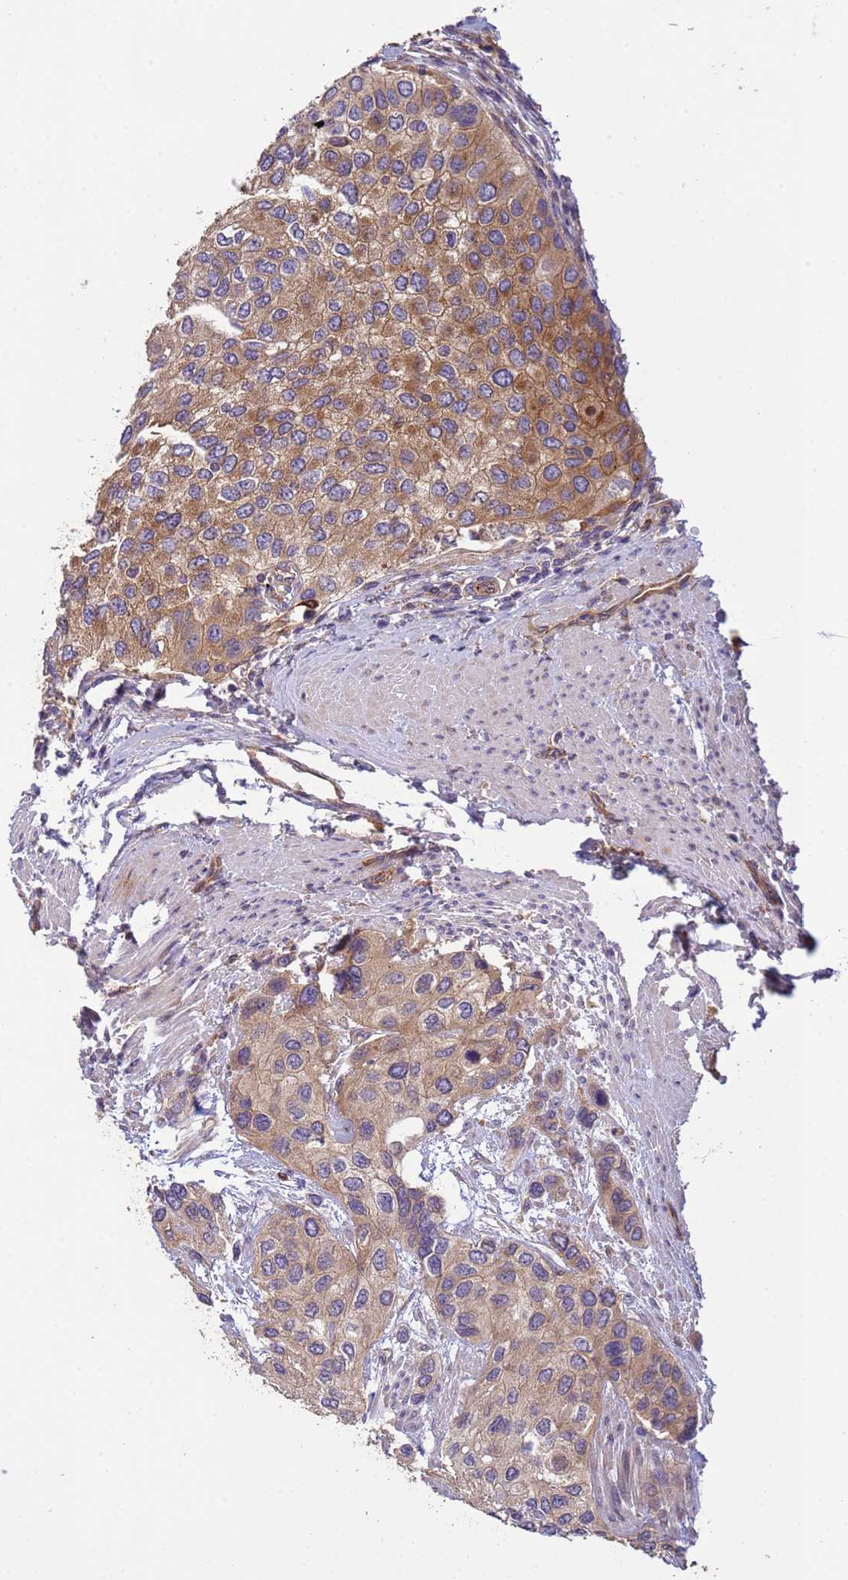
{"staining": {"intensity": "moderate", "quantity": ">75%", "location": "cytoplasmic/membranous"}, "tissue": "urothelial cancer", "cell_type": "Tumor cells", "image_type": "cancer", "snomed": [{"axis": "morphology", "description": "Normal tissue, NOS"}, {"axis": "morphology", "description": "Urothelial carcinoma, High grade"}, {"axis": "topography", "description": "Vascular tissue"}, {"axis": "topography", "description": "Urinary bladder"}], "caption": "Urothelial cancer was stained to show a protein in brown. There is medium levels of moderate cytoplasmic/membranous staining in approximately >75% of tumor cells.", "gene": "RAB10", "patient": {"sex": "female", "age": 56}}